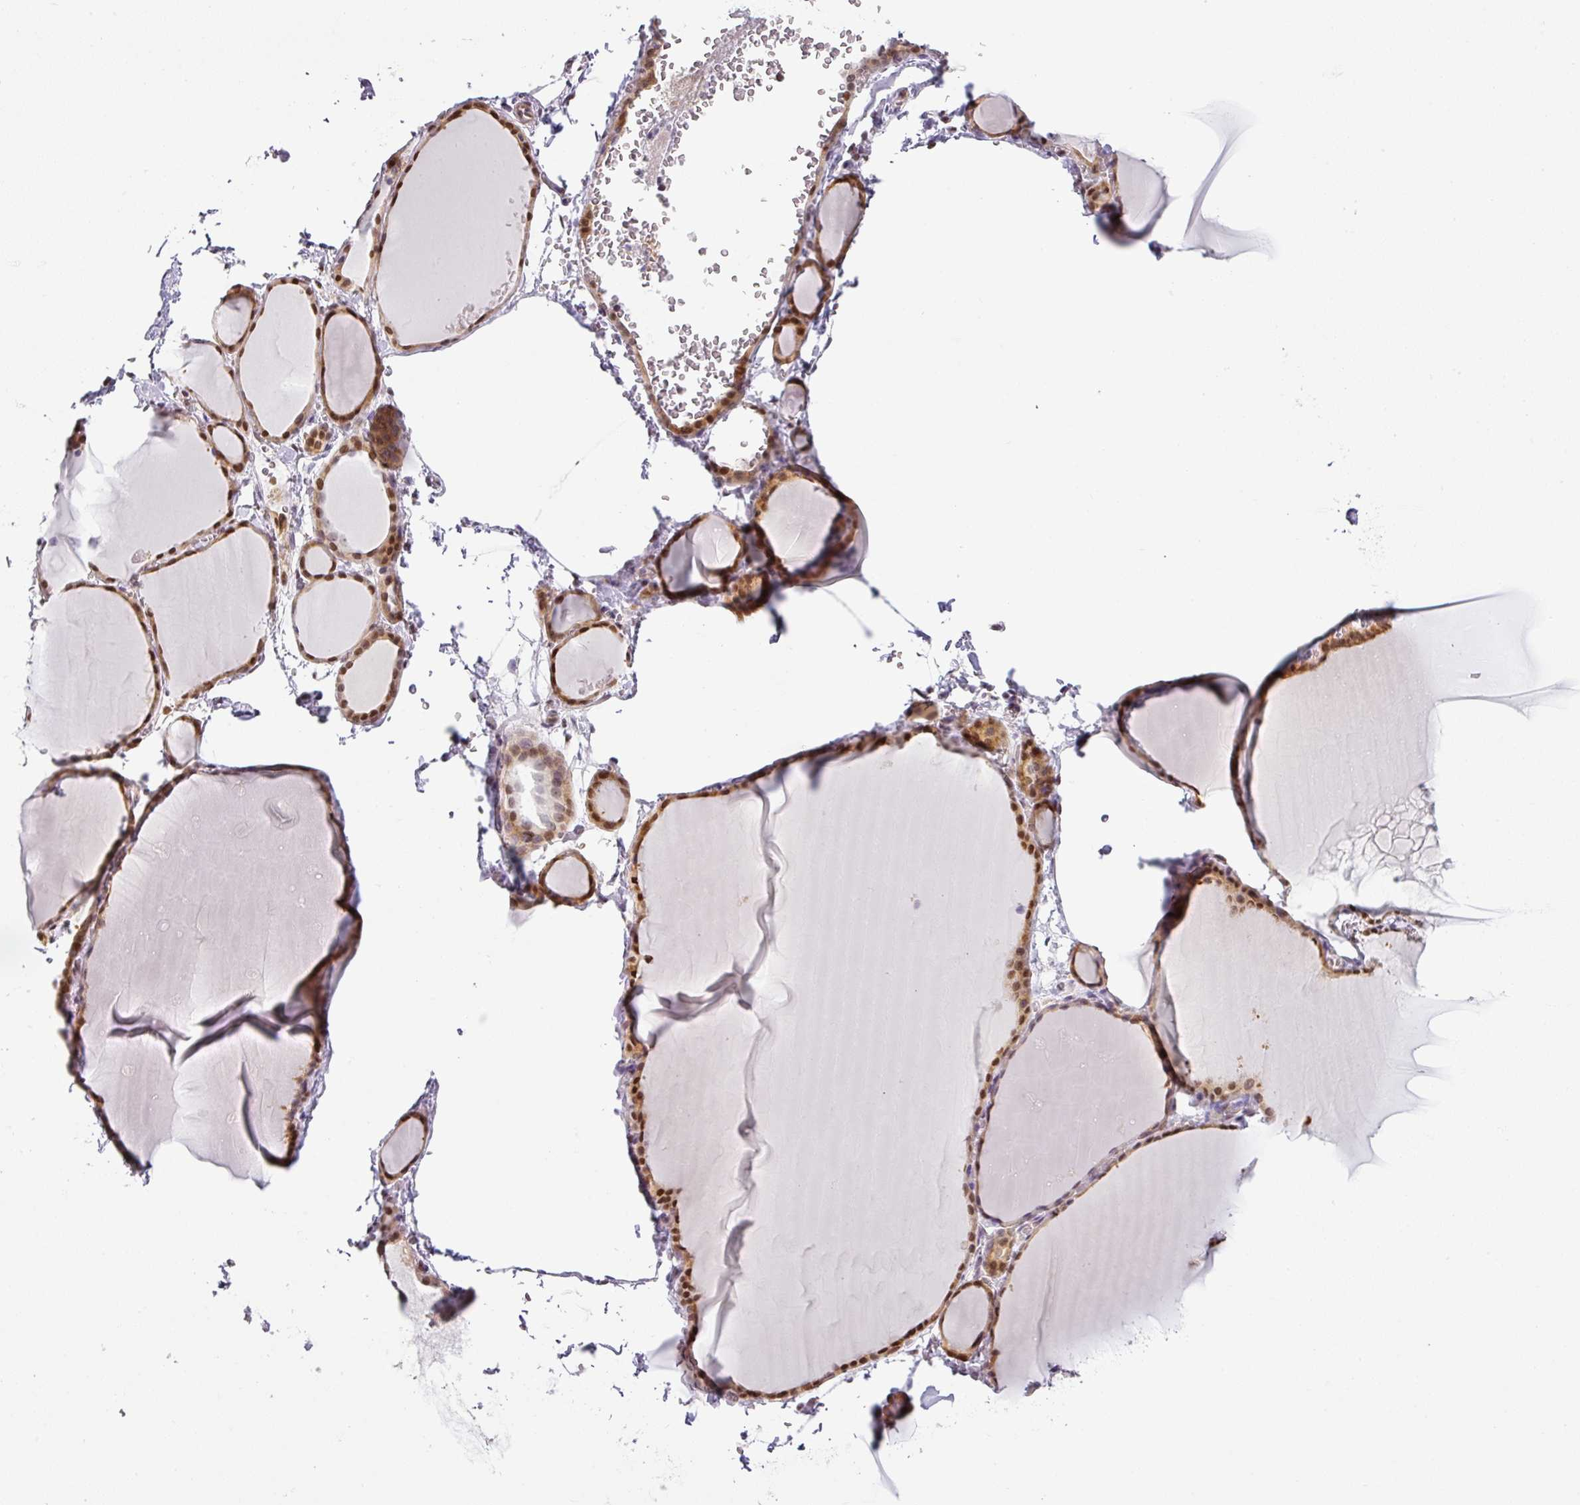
{"staining": {"intensity": "moderate", "quantity": ">75%", "location": "cytoplasmic/membranous,nuclear"}, "tissue": "thyroid gland", "cell_type": "Glandular cells", "image_type": "normal", "snomed": [{"axis": "morphology", "description": "Normal tissue, NOS"}, {"axis": "topography", "description": "Thyroid gland"}], "caption": "Immunohistochemical staining of normal human thyroid gland shows moderate cytoplasmic/membranous,nuclear protein positivity in about >75% of glandular cells.", "gene": "NDUFB2", "patient": {"sex": "female", "age": 49}}